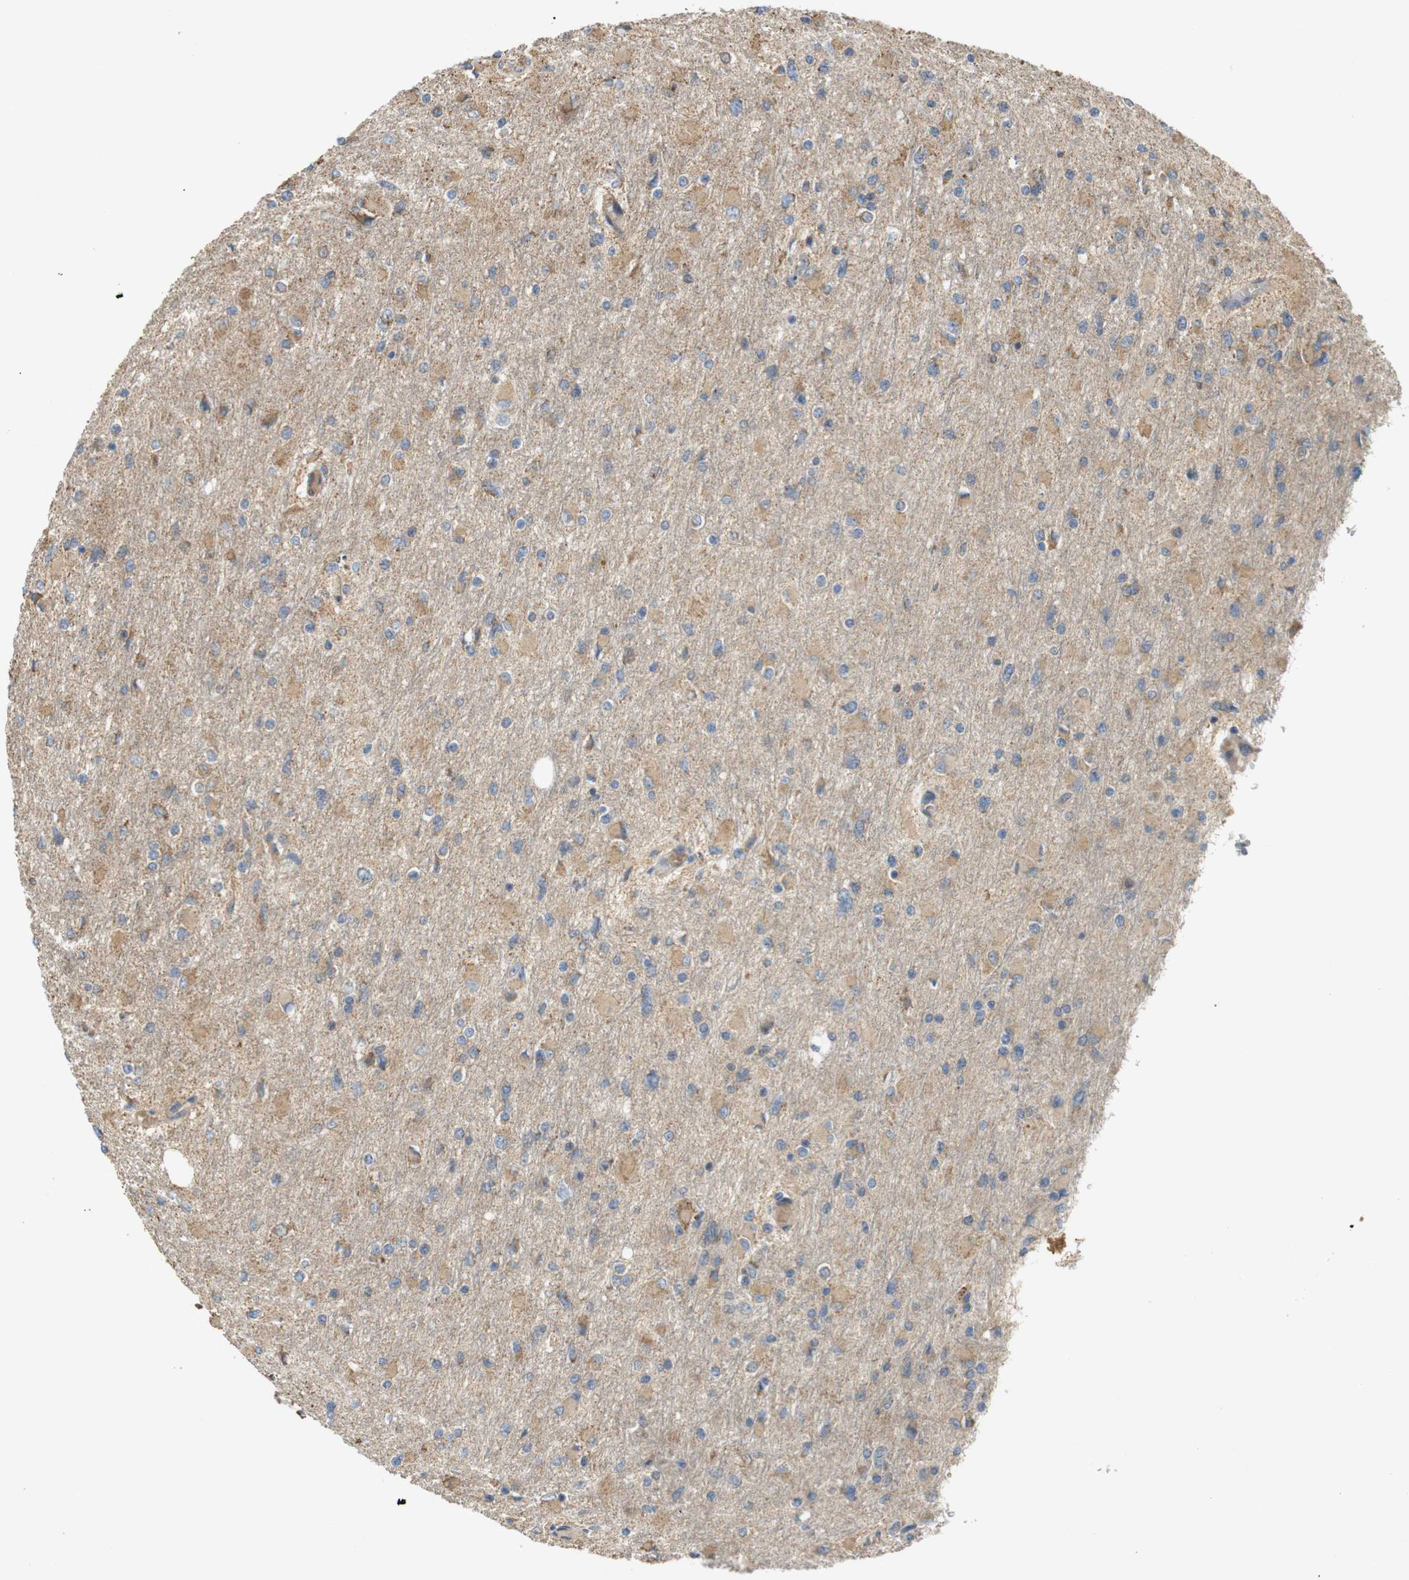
{"staining": {"intensity": "moderate", "quantity": ">75%", "location": "cytoplasmic/membranous"}, "tissue": "glioma", "cell_type": "Tumor cells", "image_type": "cancer", "snomed": [{"axis": "morphology", "description": "Glioma, malignant, High grade"}, {"axis": "topography", "description": "Cerebral cortex"}], "caption": "Glioma stained with a protein marker displays moderate staining in tumor cells.", "gene": "KSR1", "patient": {"sex": "female", "age": 36}}